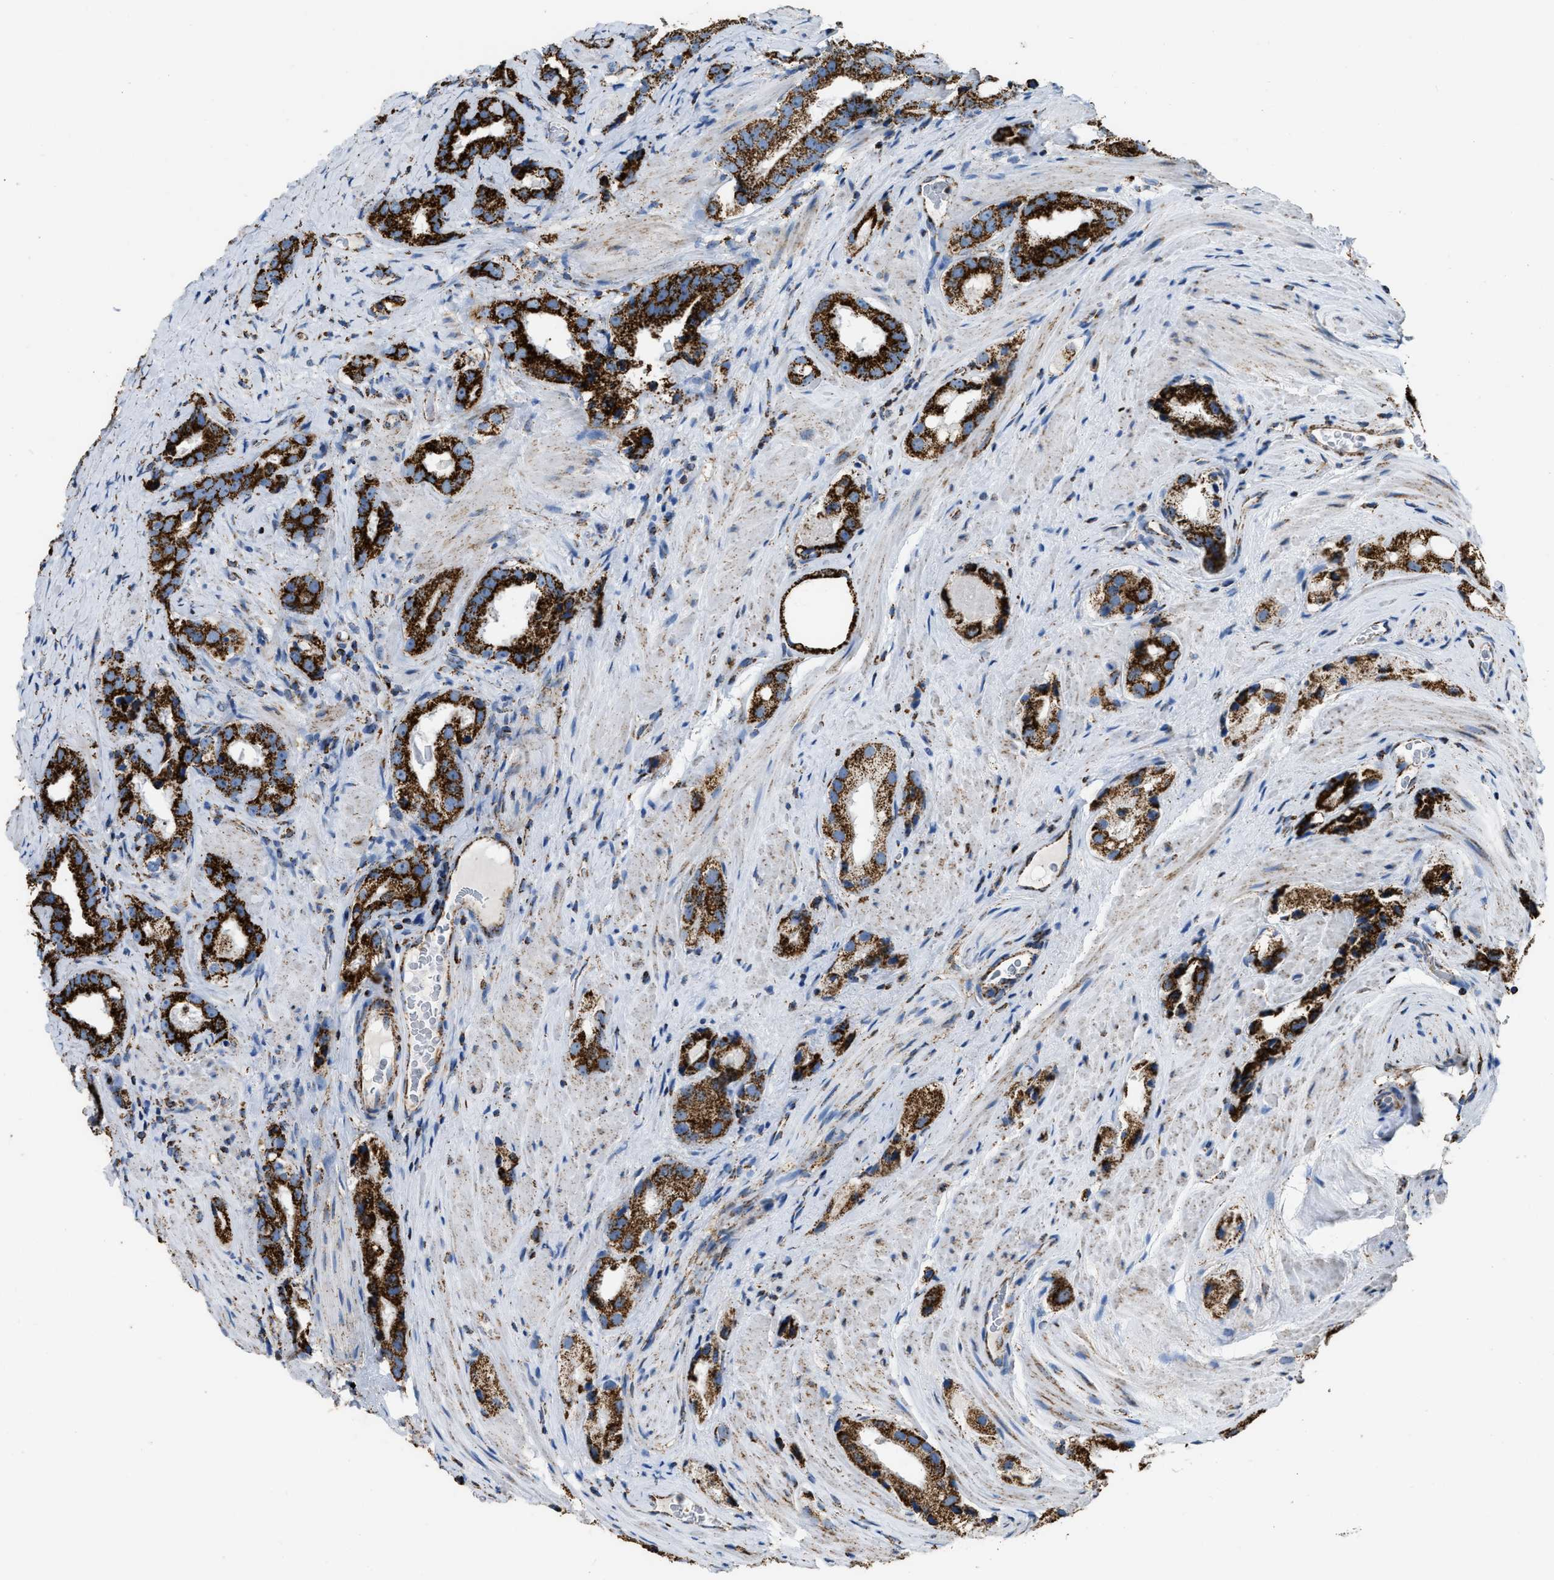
{"staining": {"intensity": "strong", "quantity": ">75%", "location": "cytoplasmic/membranous"}, "tissue": "prostate cancer", "cell_type": "Tumor cells", "image_type": "cancer", "snomed": [{"axis": "morphology", "description": "Adenocarcinoma, High grade"}, {"axis": "topography", "description": "Prostate"}], "caption": "Strong cytoplasmic/membranous positivity for a protein is identified in about >75% of tumor cells of prostate cancer using immunohistochemistry (IHC).", "gene": "ETFB", "patient": {"sex": "male", "age": 63}}